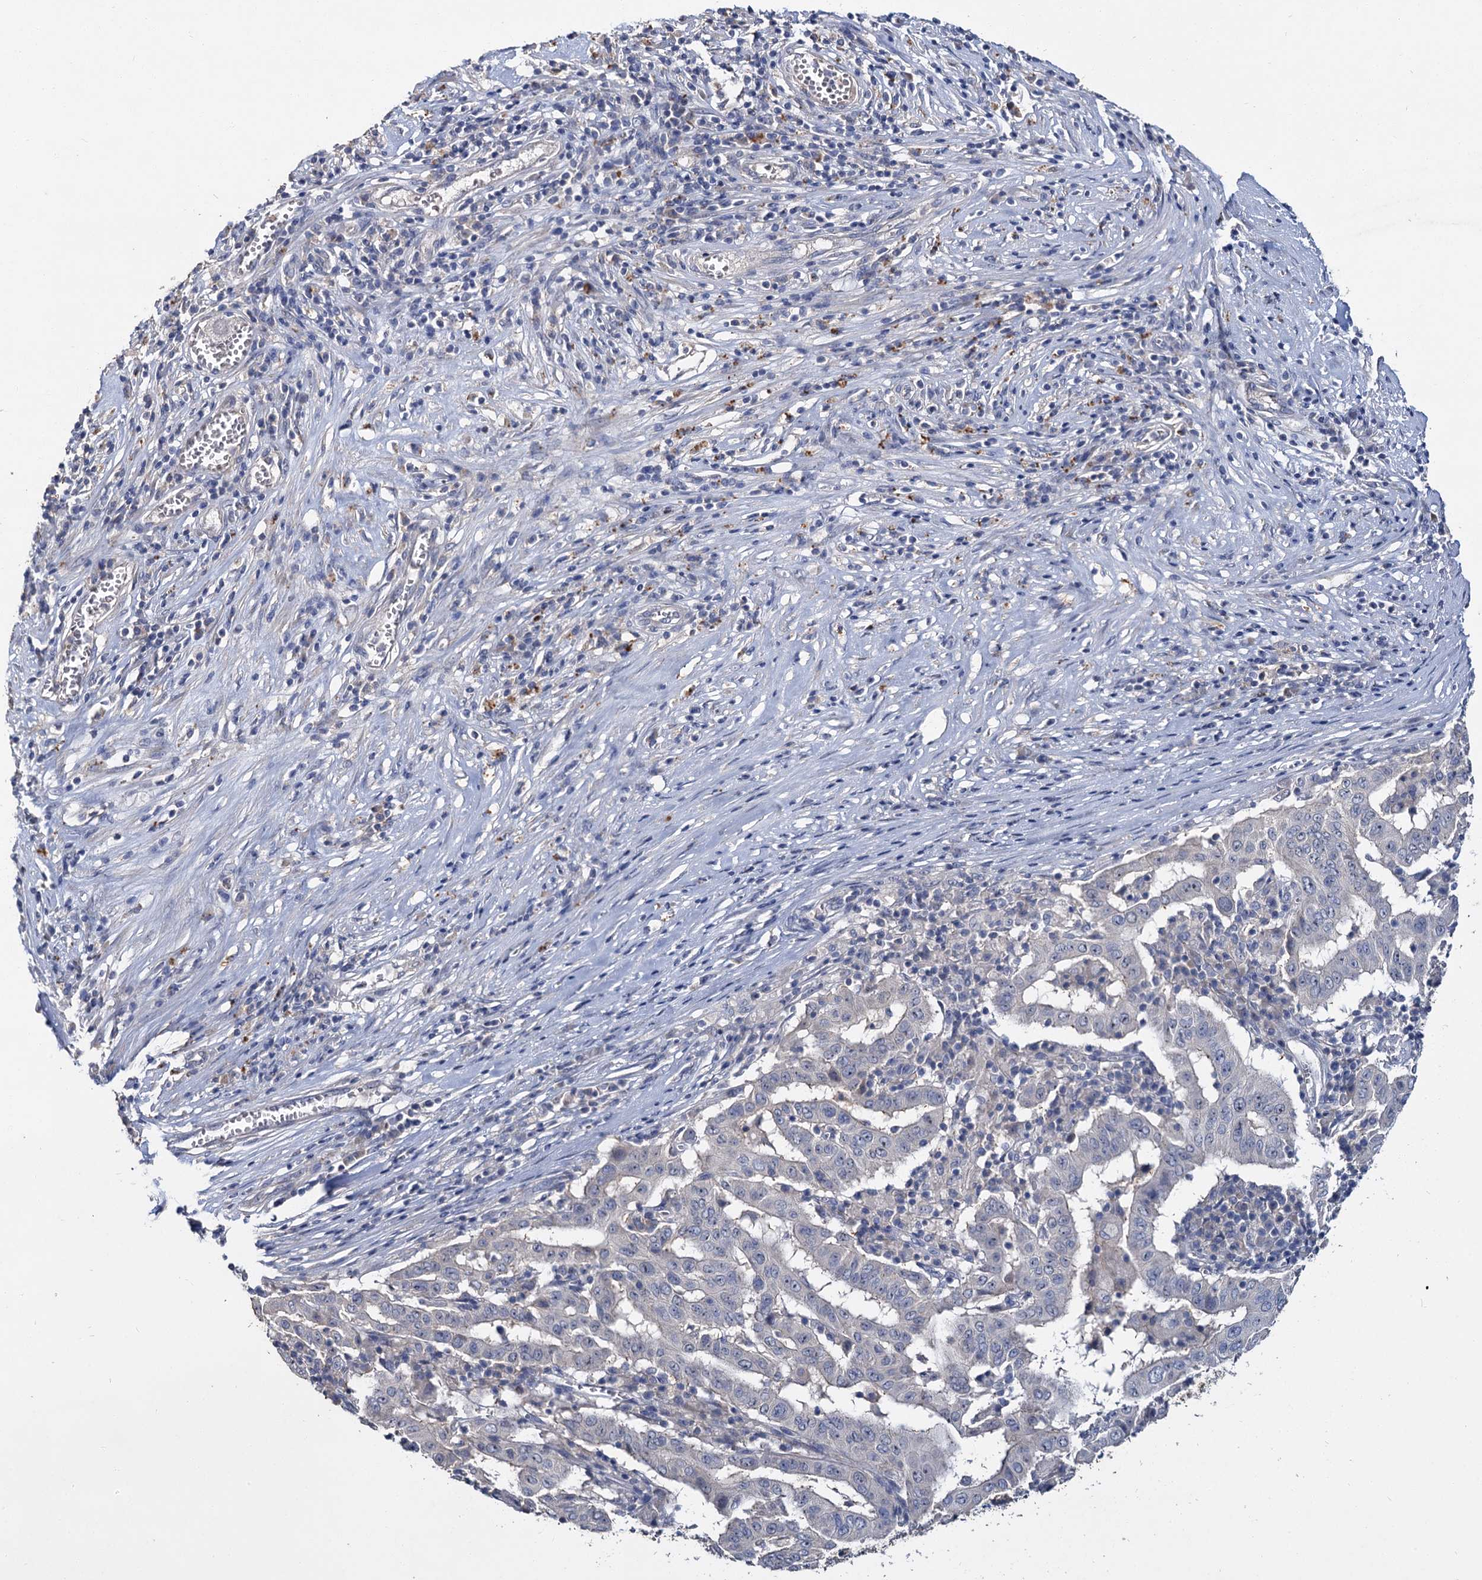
{"staining": {"intensity": "negative", "quantity": "none", "location": "none"}, "tissue": "pancreatic cancer", "cell_type": "Tumor cells", "image_type": "cancer", "snomed": [{"axis": "morphology", "description": "Adenocarcinoma, NOS"}, {"axis": "topography", "description": "Pancreas"}], "caption": "There is no significant positivity in tumor cells of pancreatic cancer.", "gene": "ATP9A", "patient": {"sex": "male", "age": 63}}